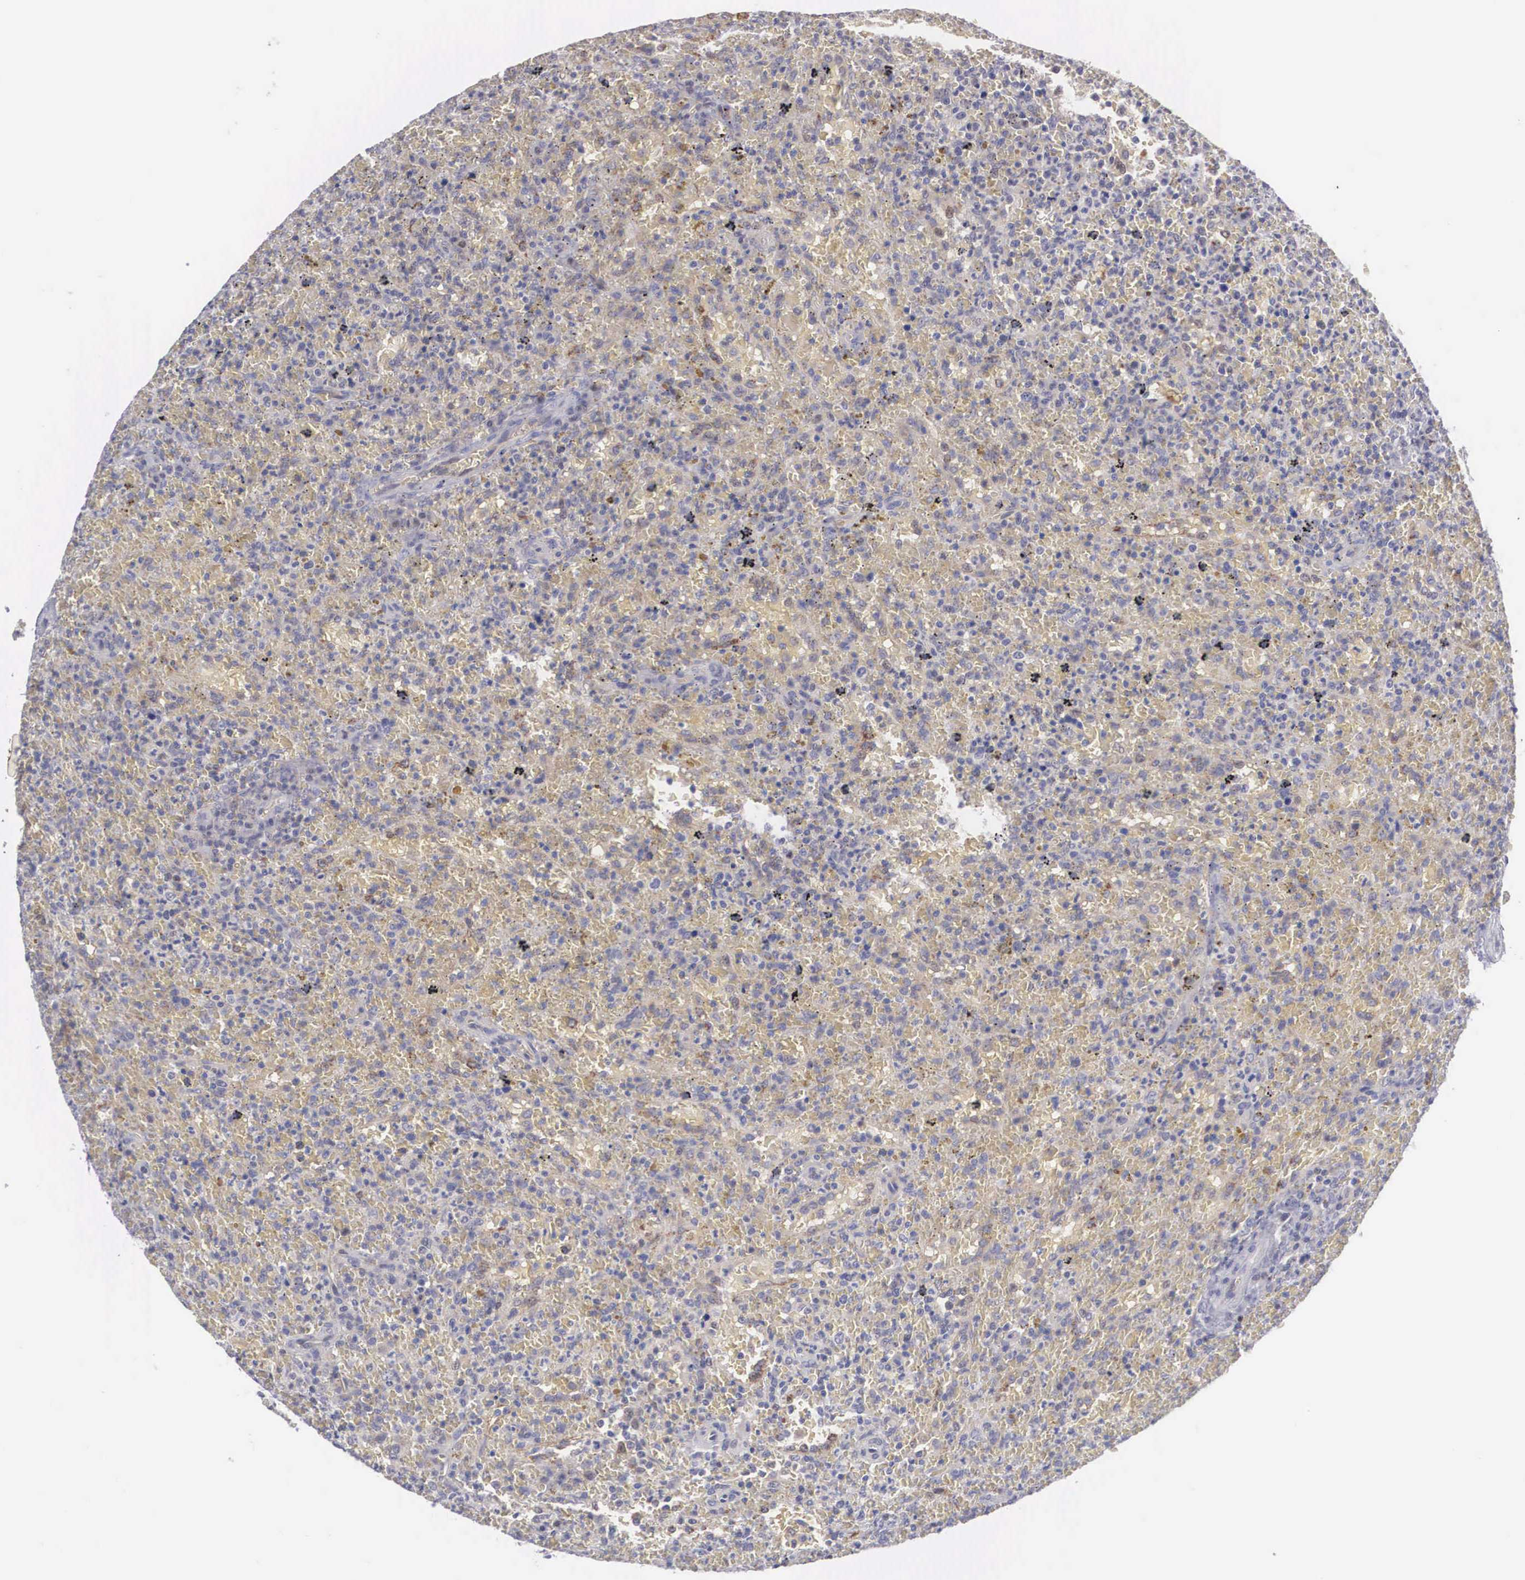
{"staining": {"intensity": "negative", "quantity": "none", "location": "none"}, "tissue": "lymphoma", "cell_type": "Tumor cells", "image_type": "cancer", "snomed": [{"axis": "morphology", "description": "Malignant lymphoma, non-Hodgkin's type, High grade"}, {"axis": "topography", "description": "Spleen"}, {"axis": "topography", "description": "Lymph node"}], "caption": "Immunohistochemistry (IHC) micrograph of human malignant lymphoma, non-Hodgkin's type (high-grade) stained for a protein (brown), which demonstrates no positivity in tumor cells.", "gene": "RBPJ", "patient": {"sex": "female", "age": 70}}